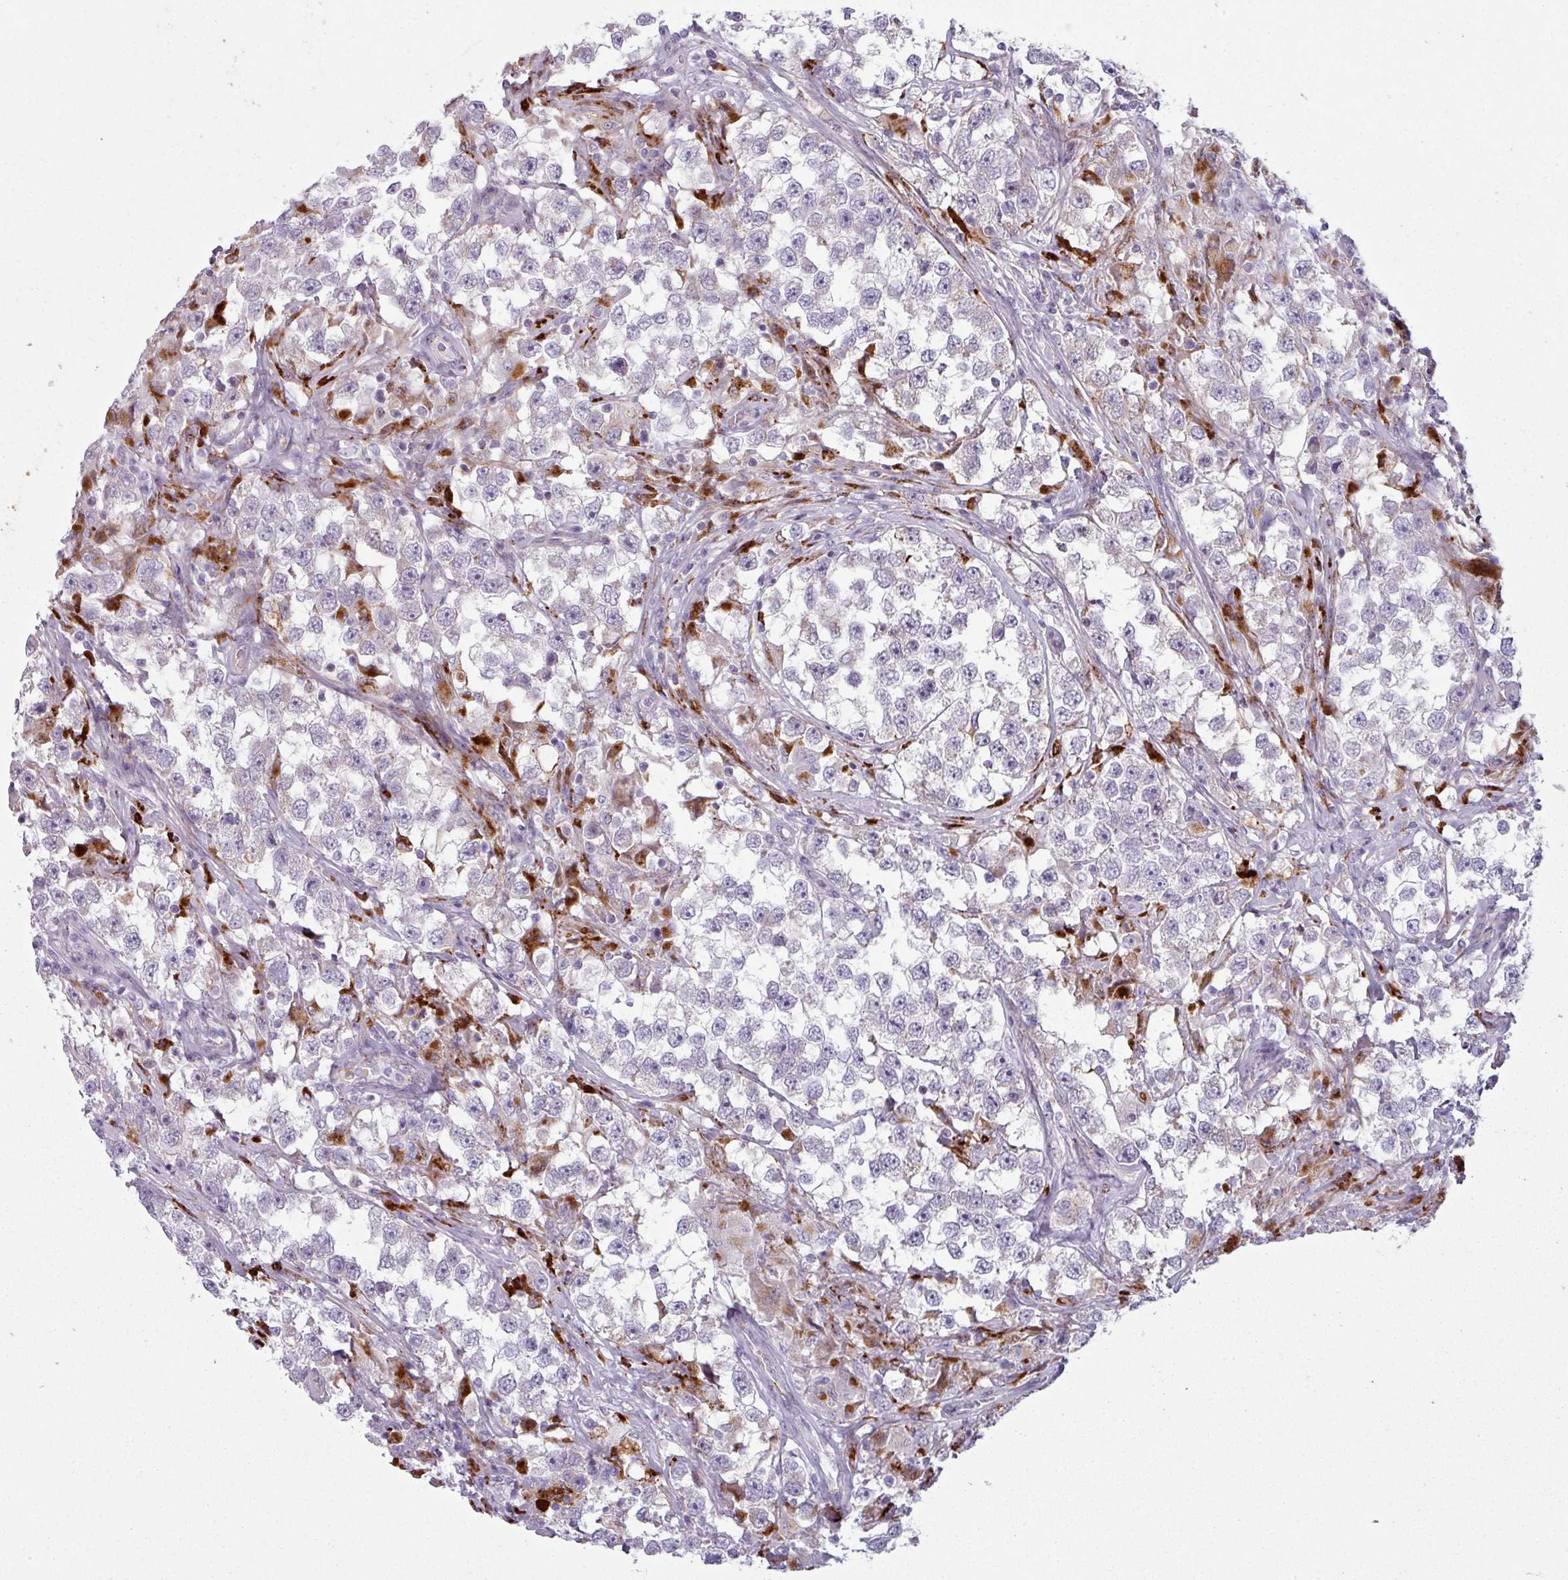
{"staining": {"intensity": "negative", "quantity": "none", "location": "none"}, "tissue": "testis cancer", "cell_type": "Tumor cells", "image_type": "cancer", "snomed": [{"axis": "morphology", "description": "Seminoma, NOS"}, {"axis": "topography", "description": "Testis"}], "caption": "A high-resolution image shows IHC staining of testis cancer (seminoma), which displays no significant positivity in tumor cells.", "gene": "MAP7D2", "patient": {"sex": "male", "age": 46}}